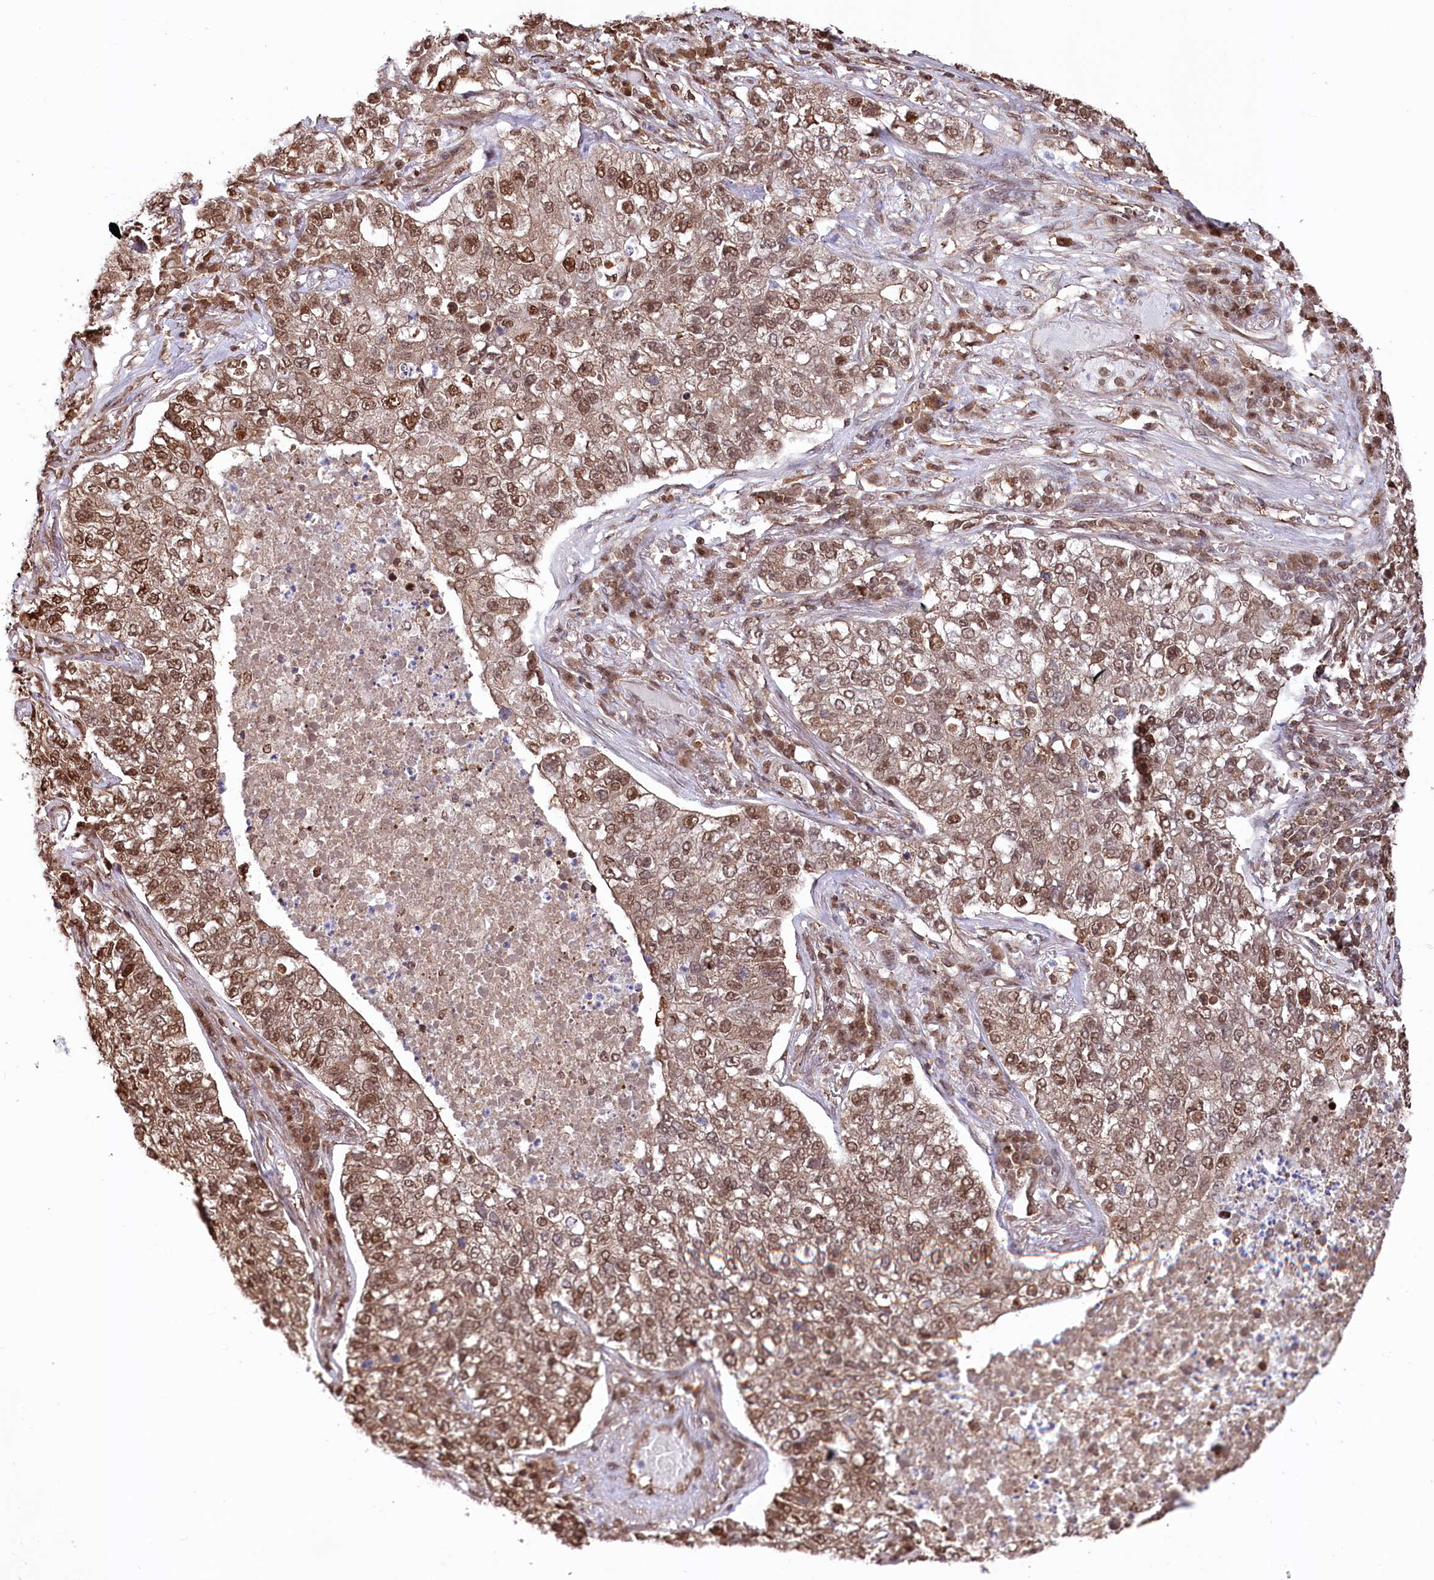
{"staining": {"intensity": "moderate", "quantity": ">75%", "location": "cytoplasmic/membranous,nuclear"}, "tissue": "lung cancer", "cell_type": "Tumor cells", "image_type": "cancer", "snomed": [{"axis": "morphology", "description": "Adenocarcinoma, NOS"}, {"axis": "topography", "description": "Lung"}], "caption": "Immunohistochemical staining of human lung cancer (adenocarcinoma) reveals moderate cytoplasmic/membranous and nuclear protein staining in about >75% of tumor cells.", "gene": "PSMA1", "patient": {"sex": "male", "age": 49}}